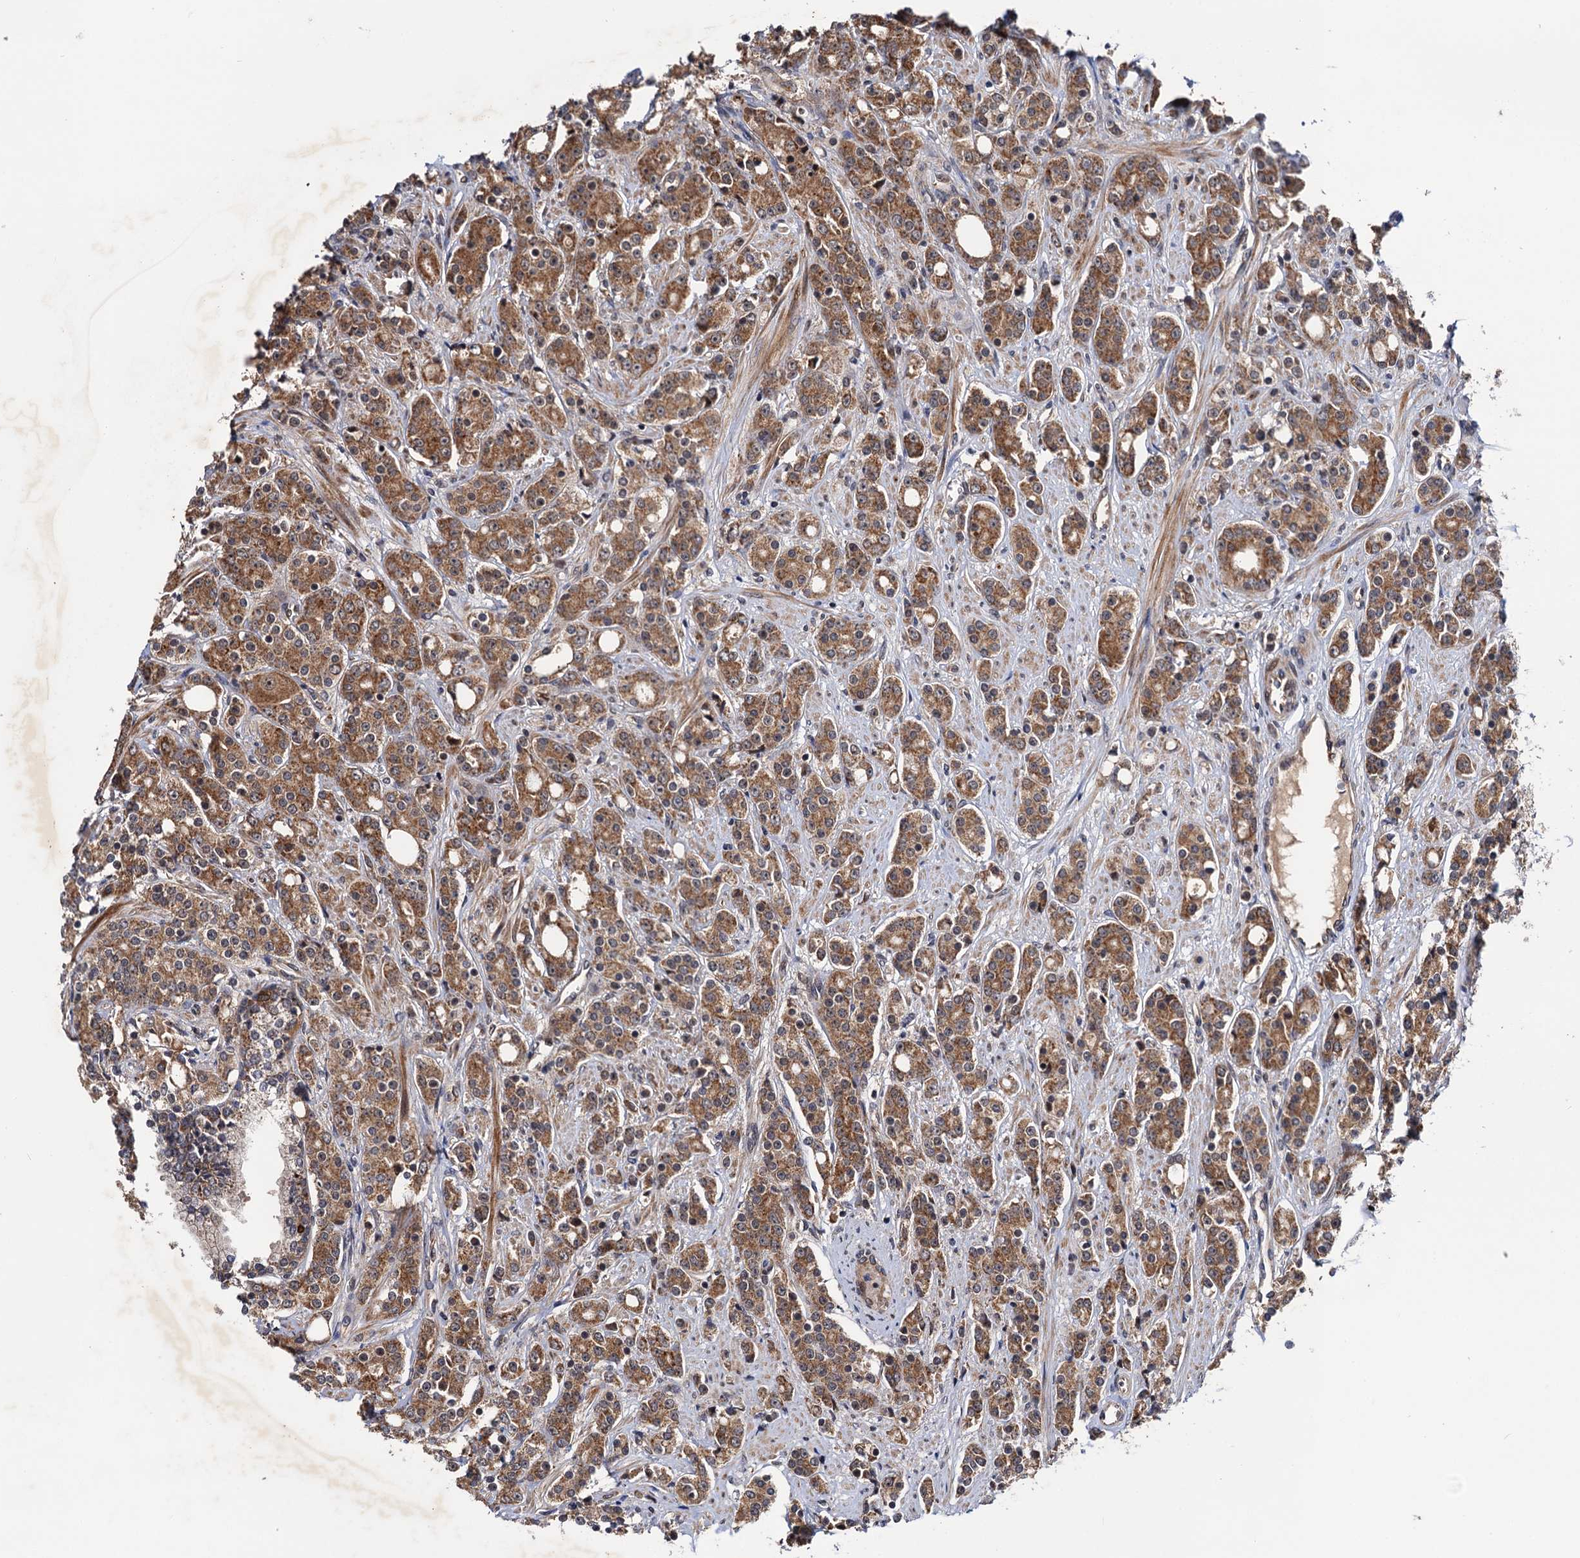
{"staining": {"intensity": "moderate", "quantity": ">75%", "location": "cytoplasmic/membranous"}, "tissue": "prostate cancer", "cell_type": "Tumor cells", "image_type": "cancer", "snomed": [{"axis": "morphology", "description": "Adenocarcinoma, High grade"}, {"axis": "topography", "description": "Prostate"}], "caption": "Human high-grade adenocarcinoma (prostate) stained with a brown dye demonstrates moderate cytoplasmic/membranous positive expression in about >75% of tumor cells.", "gene": "NAA16", "patient": {"sex": "male", "age": 62}}